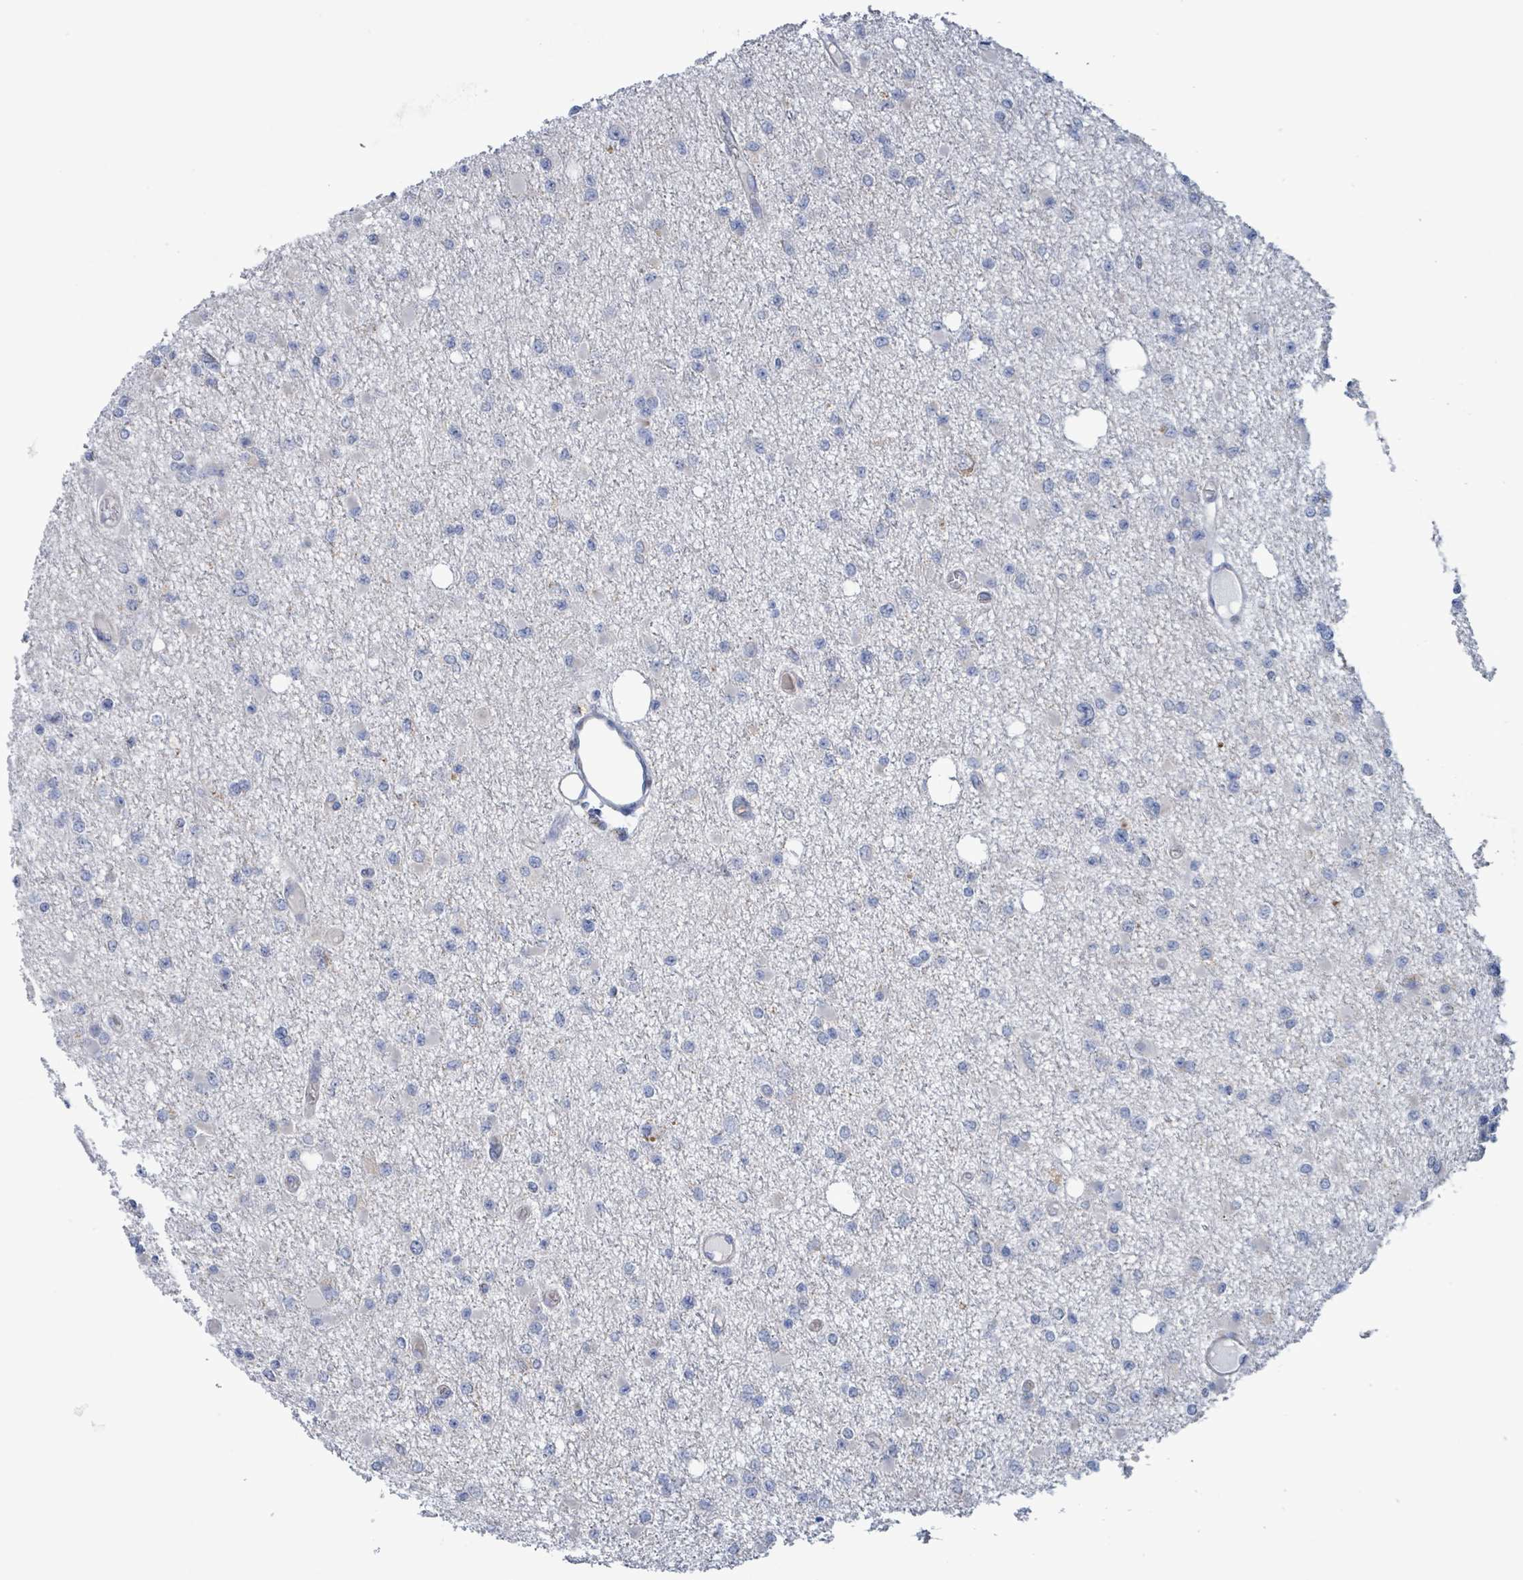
{"staining": {"intensity": "negative", "quantity": "none", "location": "none"}, "tissue": "glioma", "cell_type": "Tumor cells", "image_type": "cancer", "snomed": [{"axis": "morphology", "description": "Glioma, malignant, Low grade"}, {"axis": "topography", "description": "Brain"}], "caption": "Human malignant glioma (low-grade) stained for a protein using immunohistochemistry (IHC) reveals no expression in tumor cells.", "gene": "AKR1C4", "patient": {"sex": "female", "age": 22}}